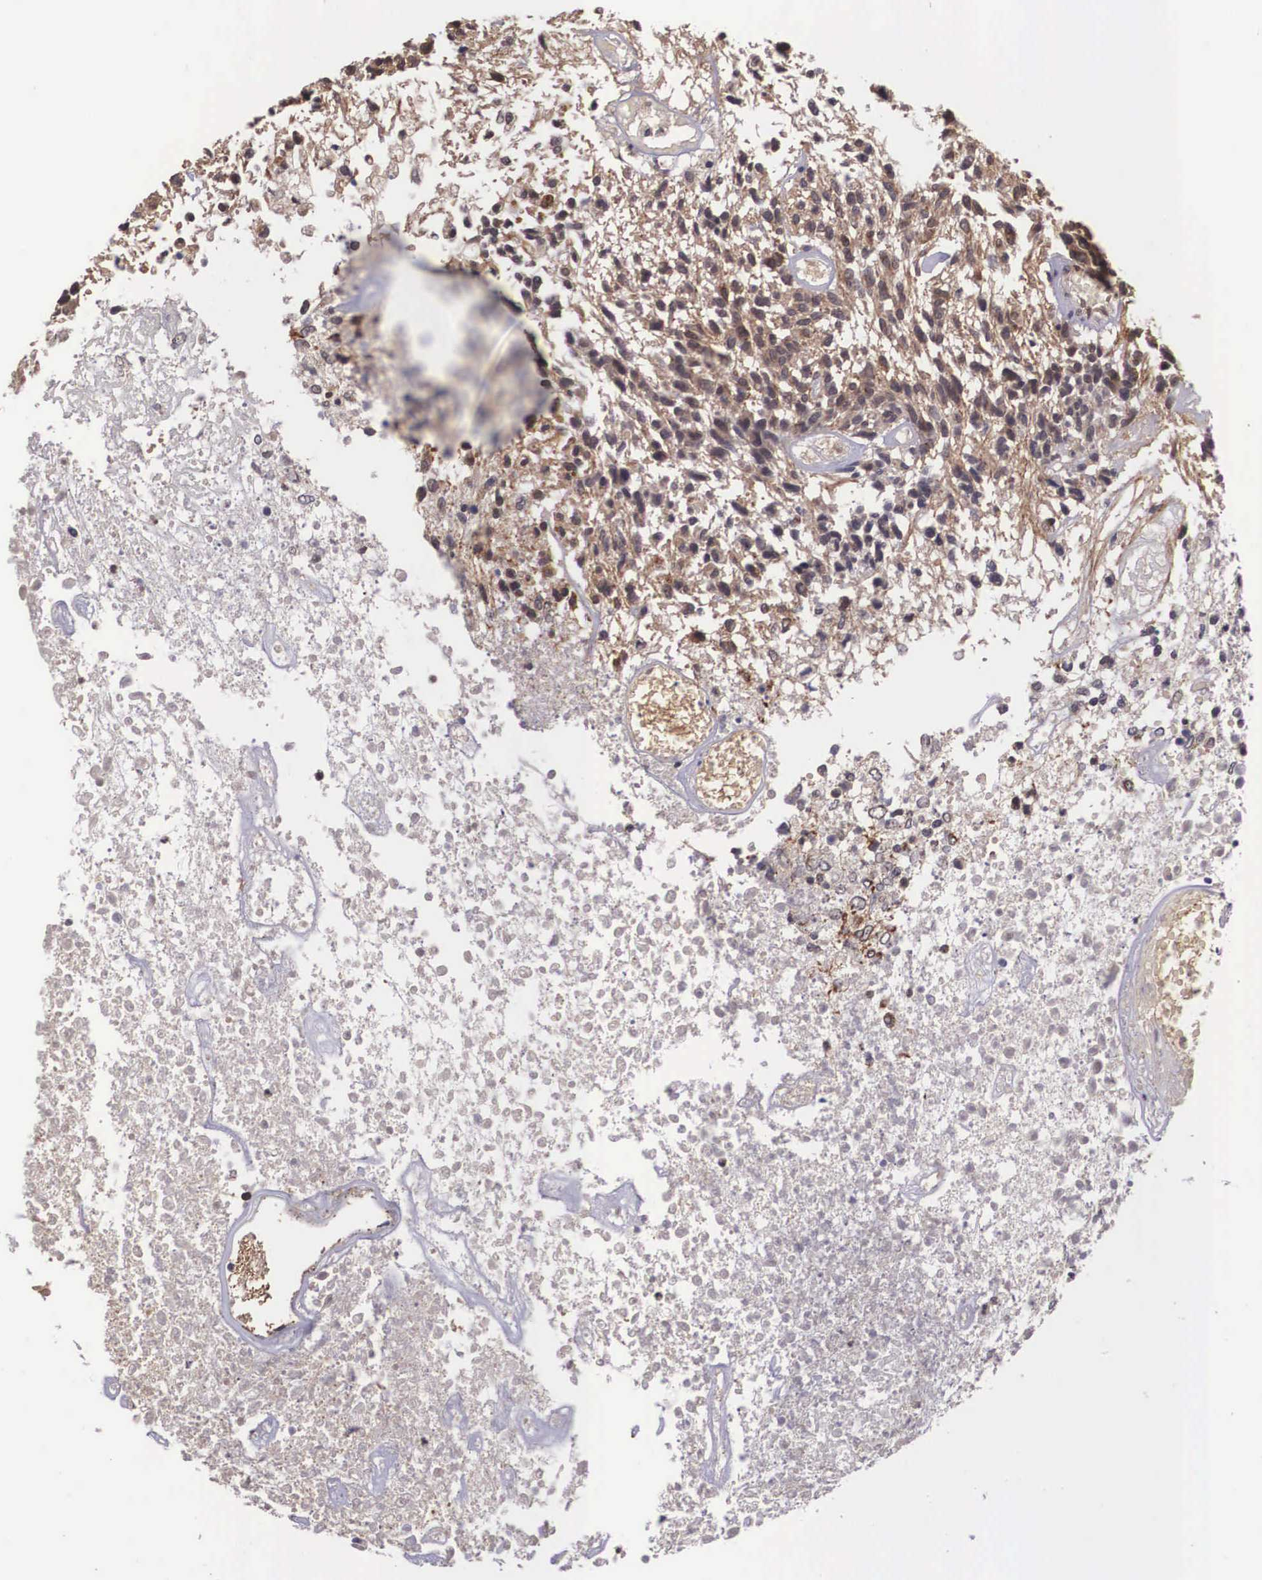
{"staining": {"intensity": "weak", "quantity": ">75%", "location": "cytoplasmic/membranous"}, "tissue": "glioma", "cell_type": "Tumor cells", "image_type": "cancer", "snomed": [{"axis": "morphology", "description": "Glioma, malignant, High grade"}, {"axis": "topography", "description": "Brain"}], "caption": "About >75% of tumor cells in human glioma reveal weak cytoplasmic/membranous protein positivity as visualized by brown immunohistochemical staining.", "gene": "VASH1", "patient": {"sex": "male", "age": 77}}